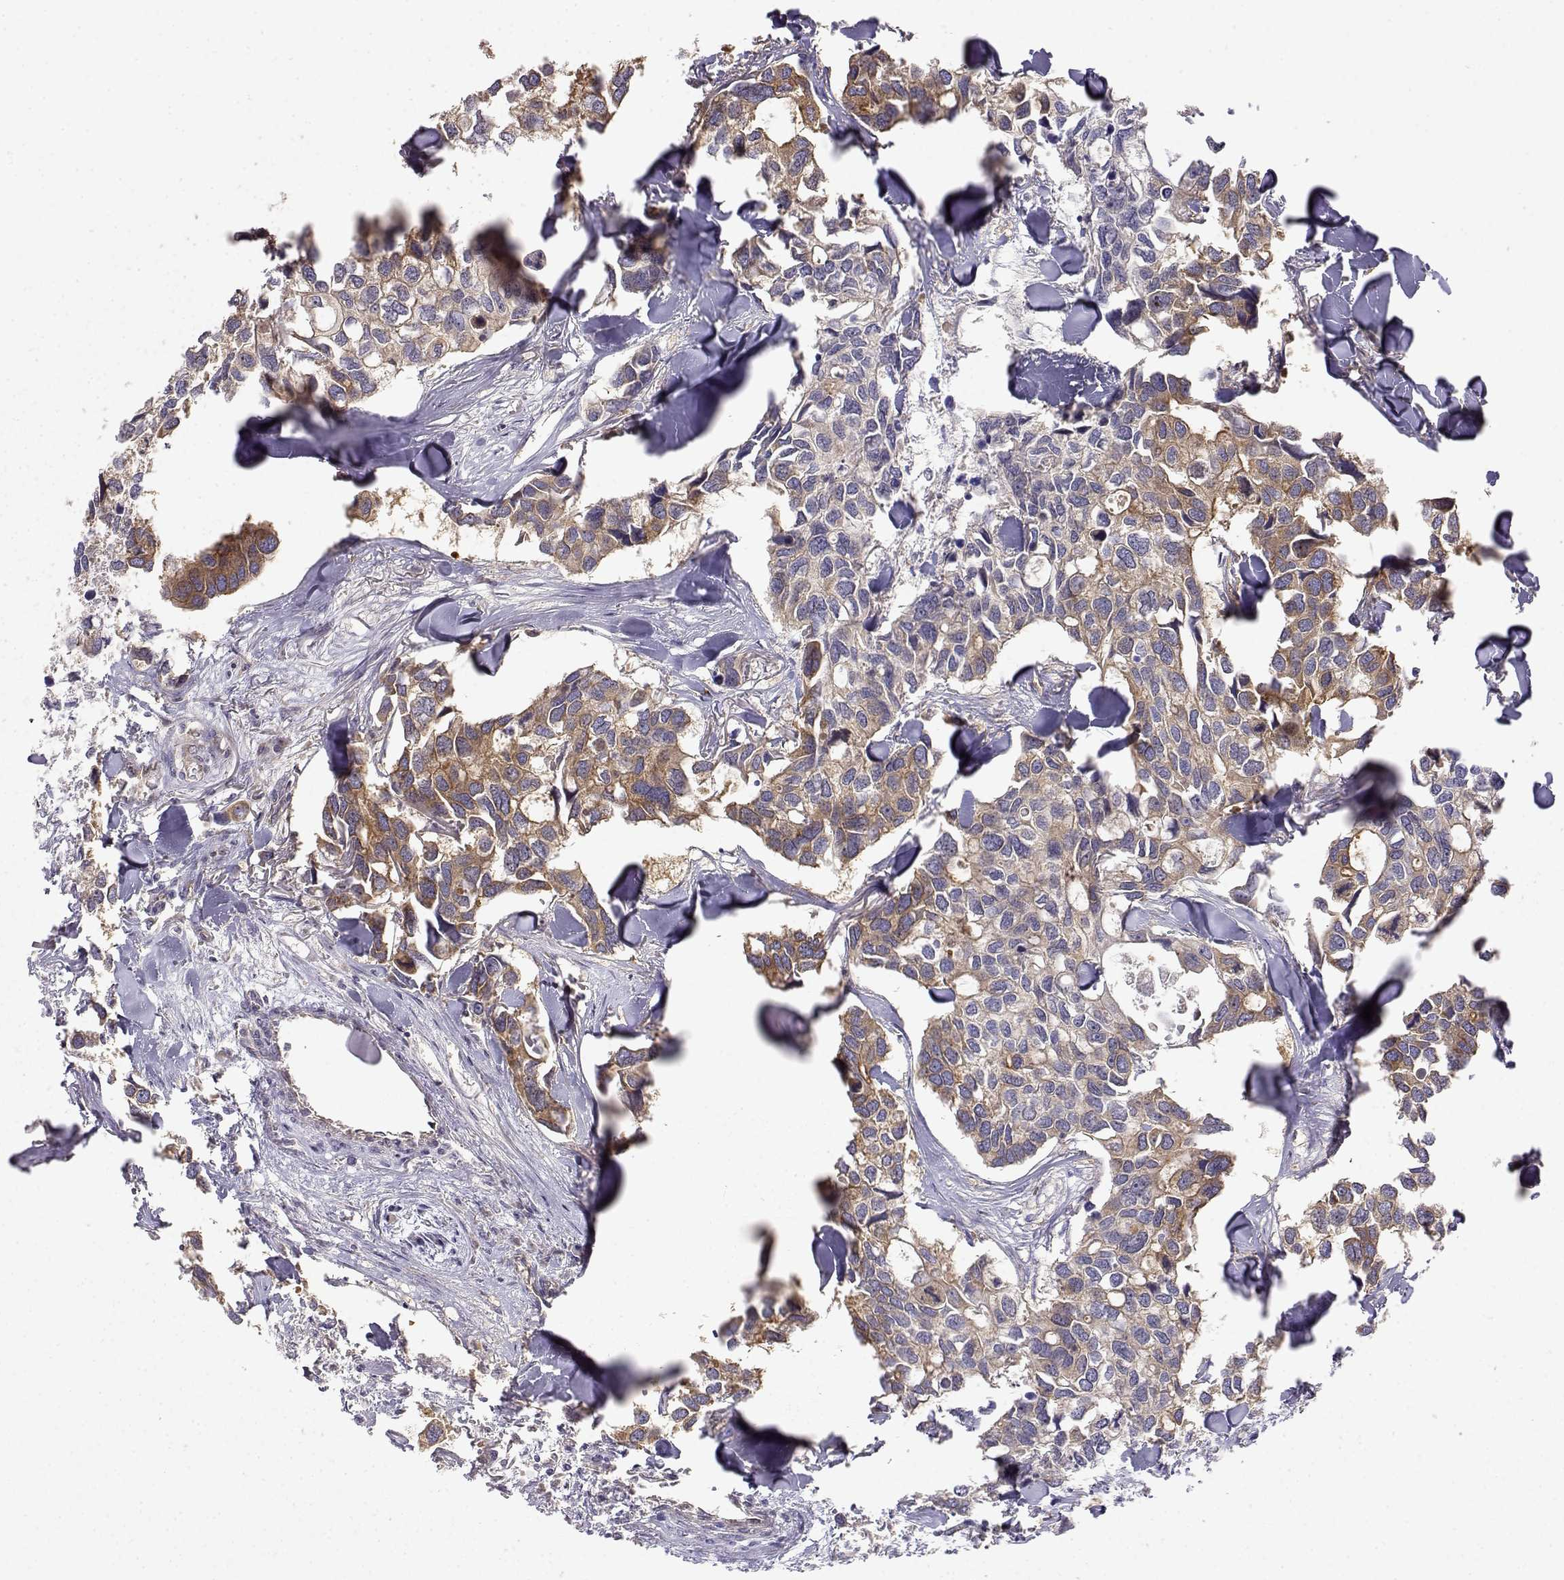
{"staining": {"intensity": "moderate", "quantity": ">75%", "location": "cytoplasmic/membranous"}, "tissue": "breast cancer", "cell_type": "Tumor cells", "image_type": "cancer", "snomed": [{"axis": "morphology", "description": "Duct carcinoma"}, {"axis": "topography", "description": "Breast"}], "caption": "Immunohistochemical staining of human breast cancer reveals moderate cytoplasmic/membranous protein staining in approximately >75% of tumor cells. (brown staining indicates protein expression, while blue staining denotes nuclei).", "gene": "PAIP1", "patient": {"sex": "female", "age": 83}}